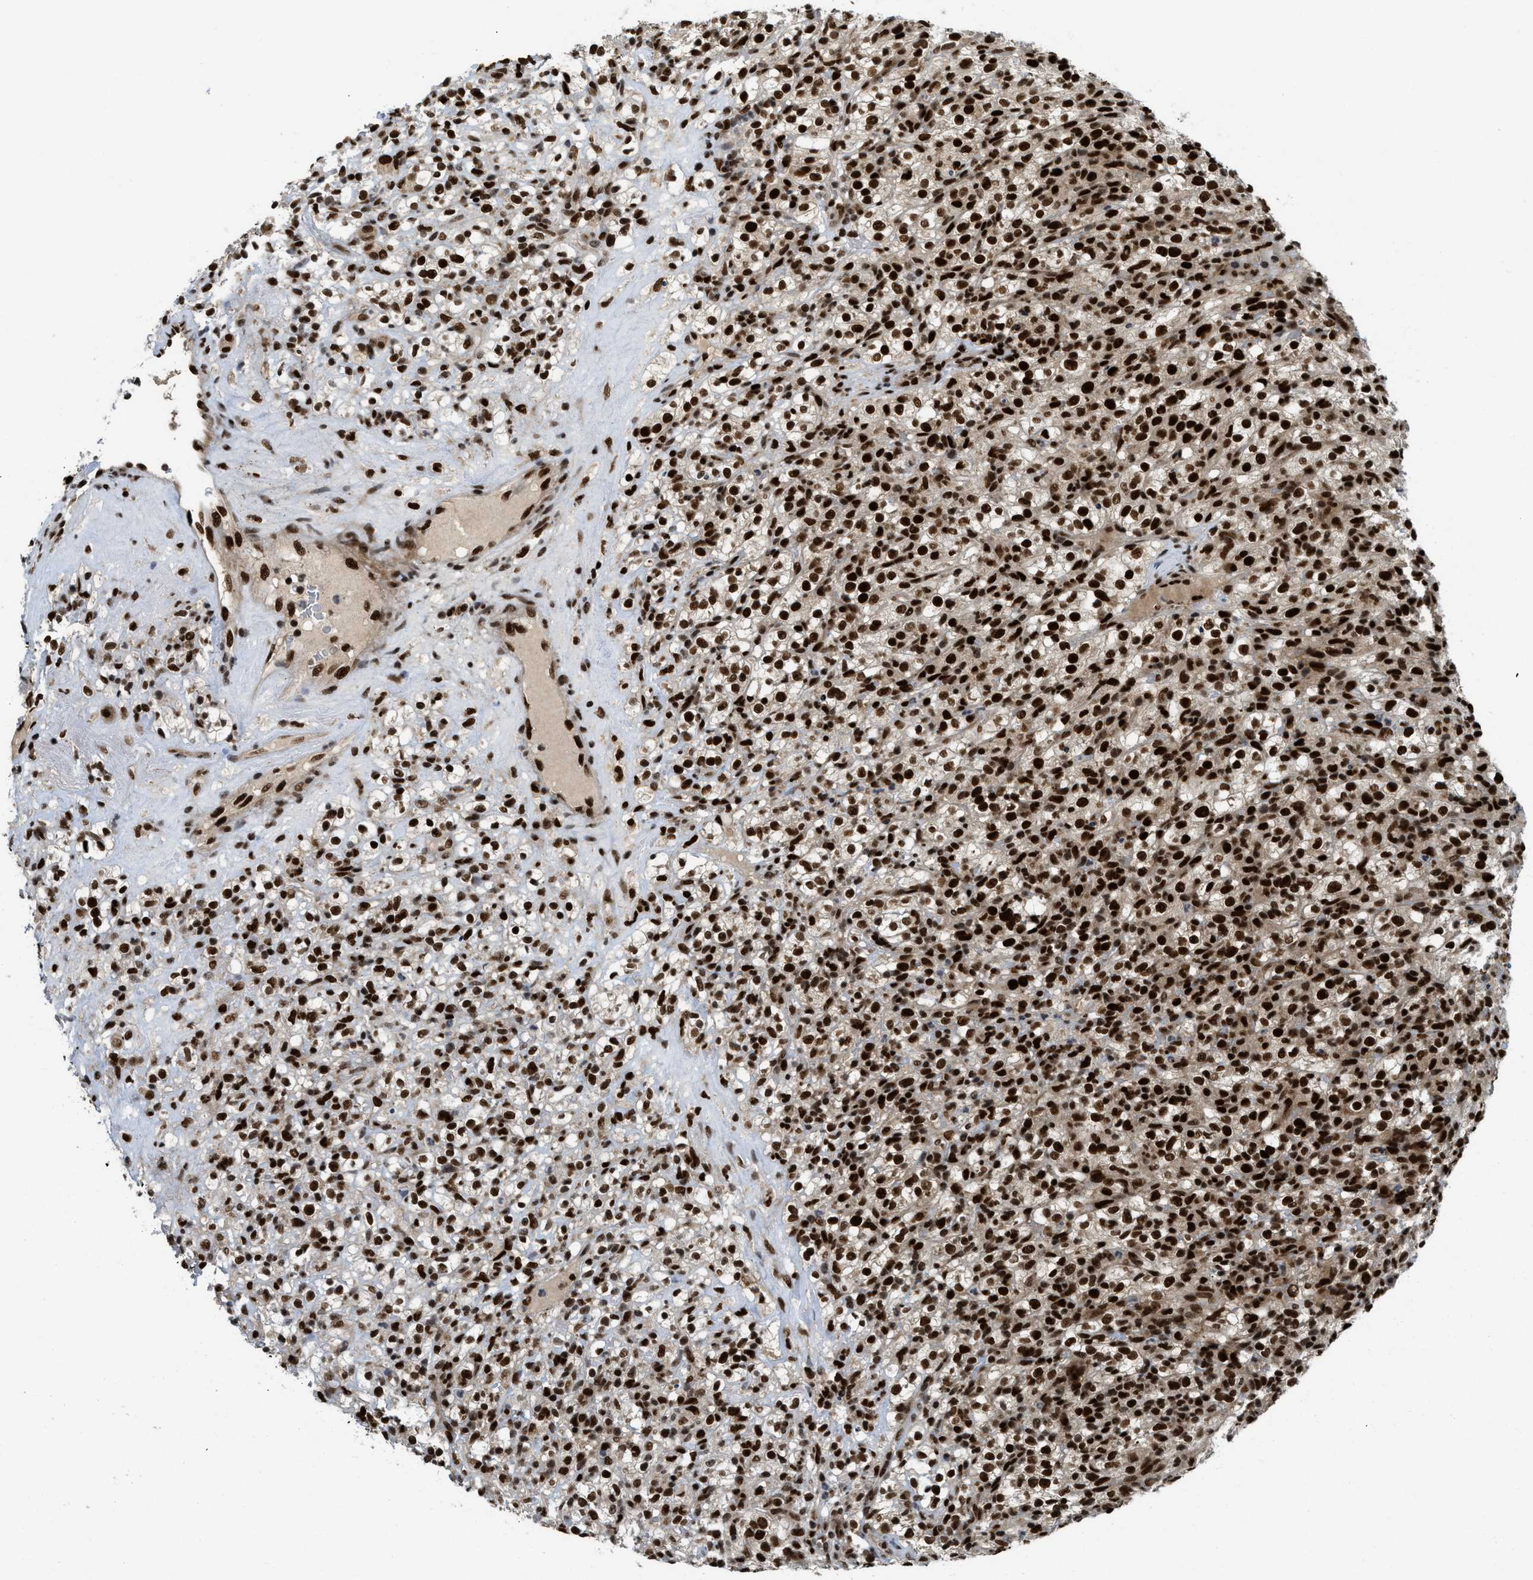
{"staining": {"intensity": "strong", "quantity": ">75%", "location": "nuclear"}, "tissue": "renal cancer", "cell_type": "Tumor cells", "image_type": "cancer", "snomed": [{"axis": "morphology", "description": "Normal tissue, NOS"}, {"axis": "morphology", "description": "Adenocarcinoma, NOS"}, {"axis": "topography", "description": "Kidney"}], "caption": "Immunohistochemistry image of human renal cancer (adenocarcinoma) stained for a protein (brown), which demonstrates high levels of strong nuclear expression in approximately >75% of tumor cells.", "gene": "RFX5", "patient": {"sex": "female", "age": 72}}